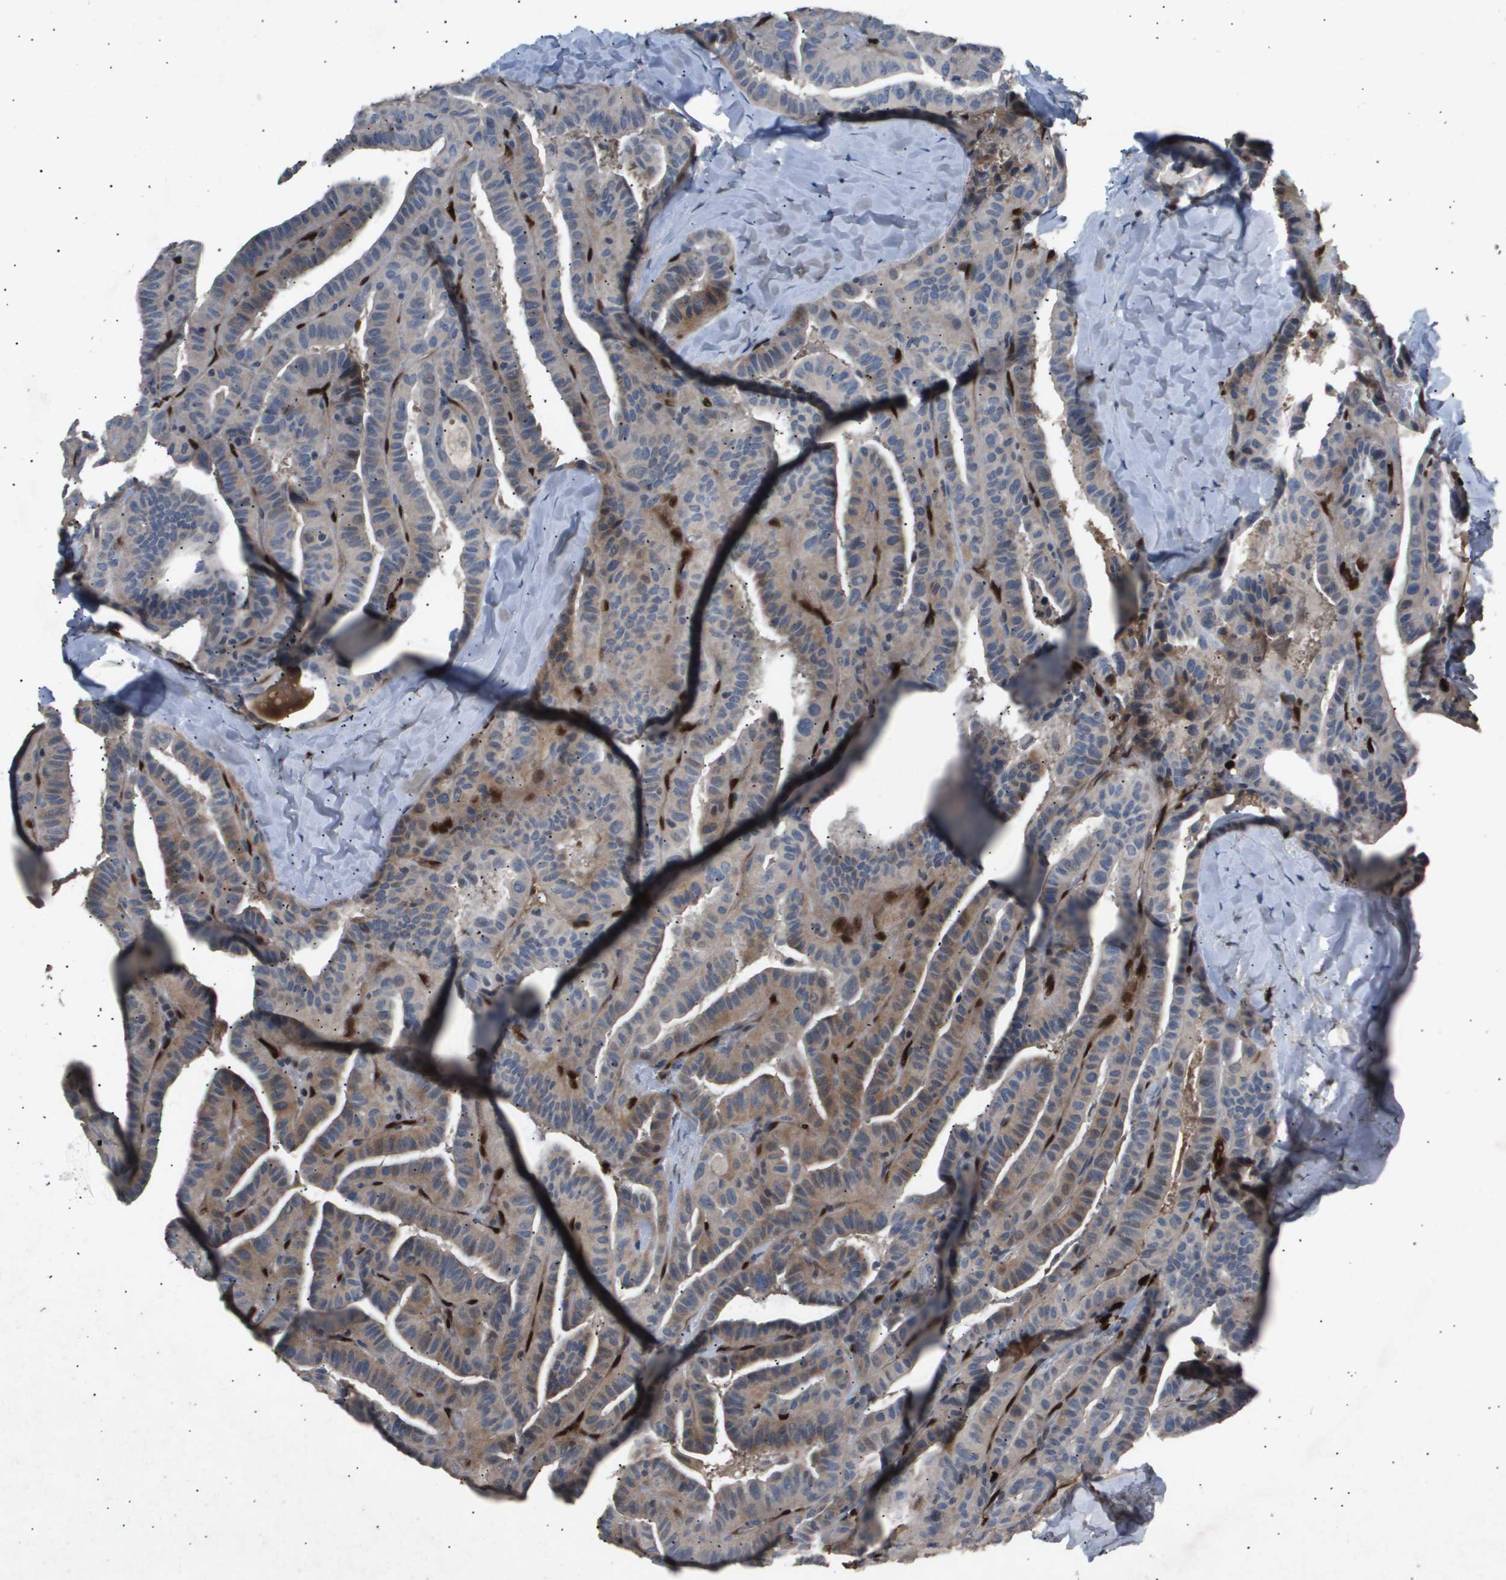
{"staining": {"intensity": "weak", "quantity": "<25%", "location": "cytoplasmic/membranous"}, "tissue": "thyroid cancer", "cell_type": "Tumor cells", "image_type": "cancer", "snomed": [{"axis": "morphology", "description": "Papillary adenocarcinoma, NOS"}, {"axis": "topography", "description": "Thyroid gland"}], "caption": "The photomicrograph exhibits no significant expression in tumor cells of thyroid cancer (papillary adenocarcinoma).", "gene": "ERG", "patient": {"sex": "male", "age": 77}}